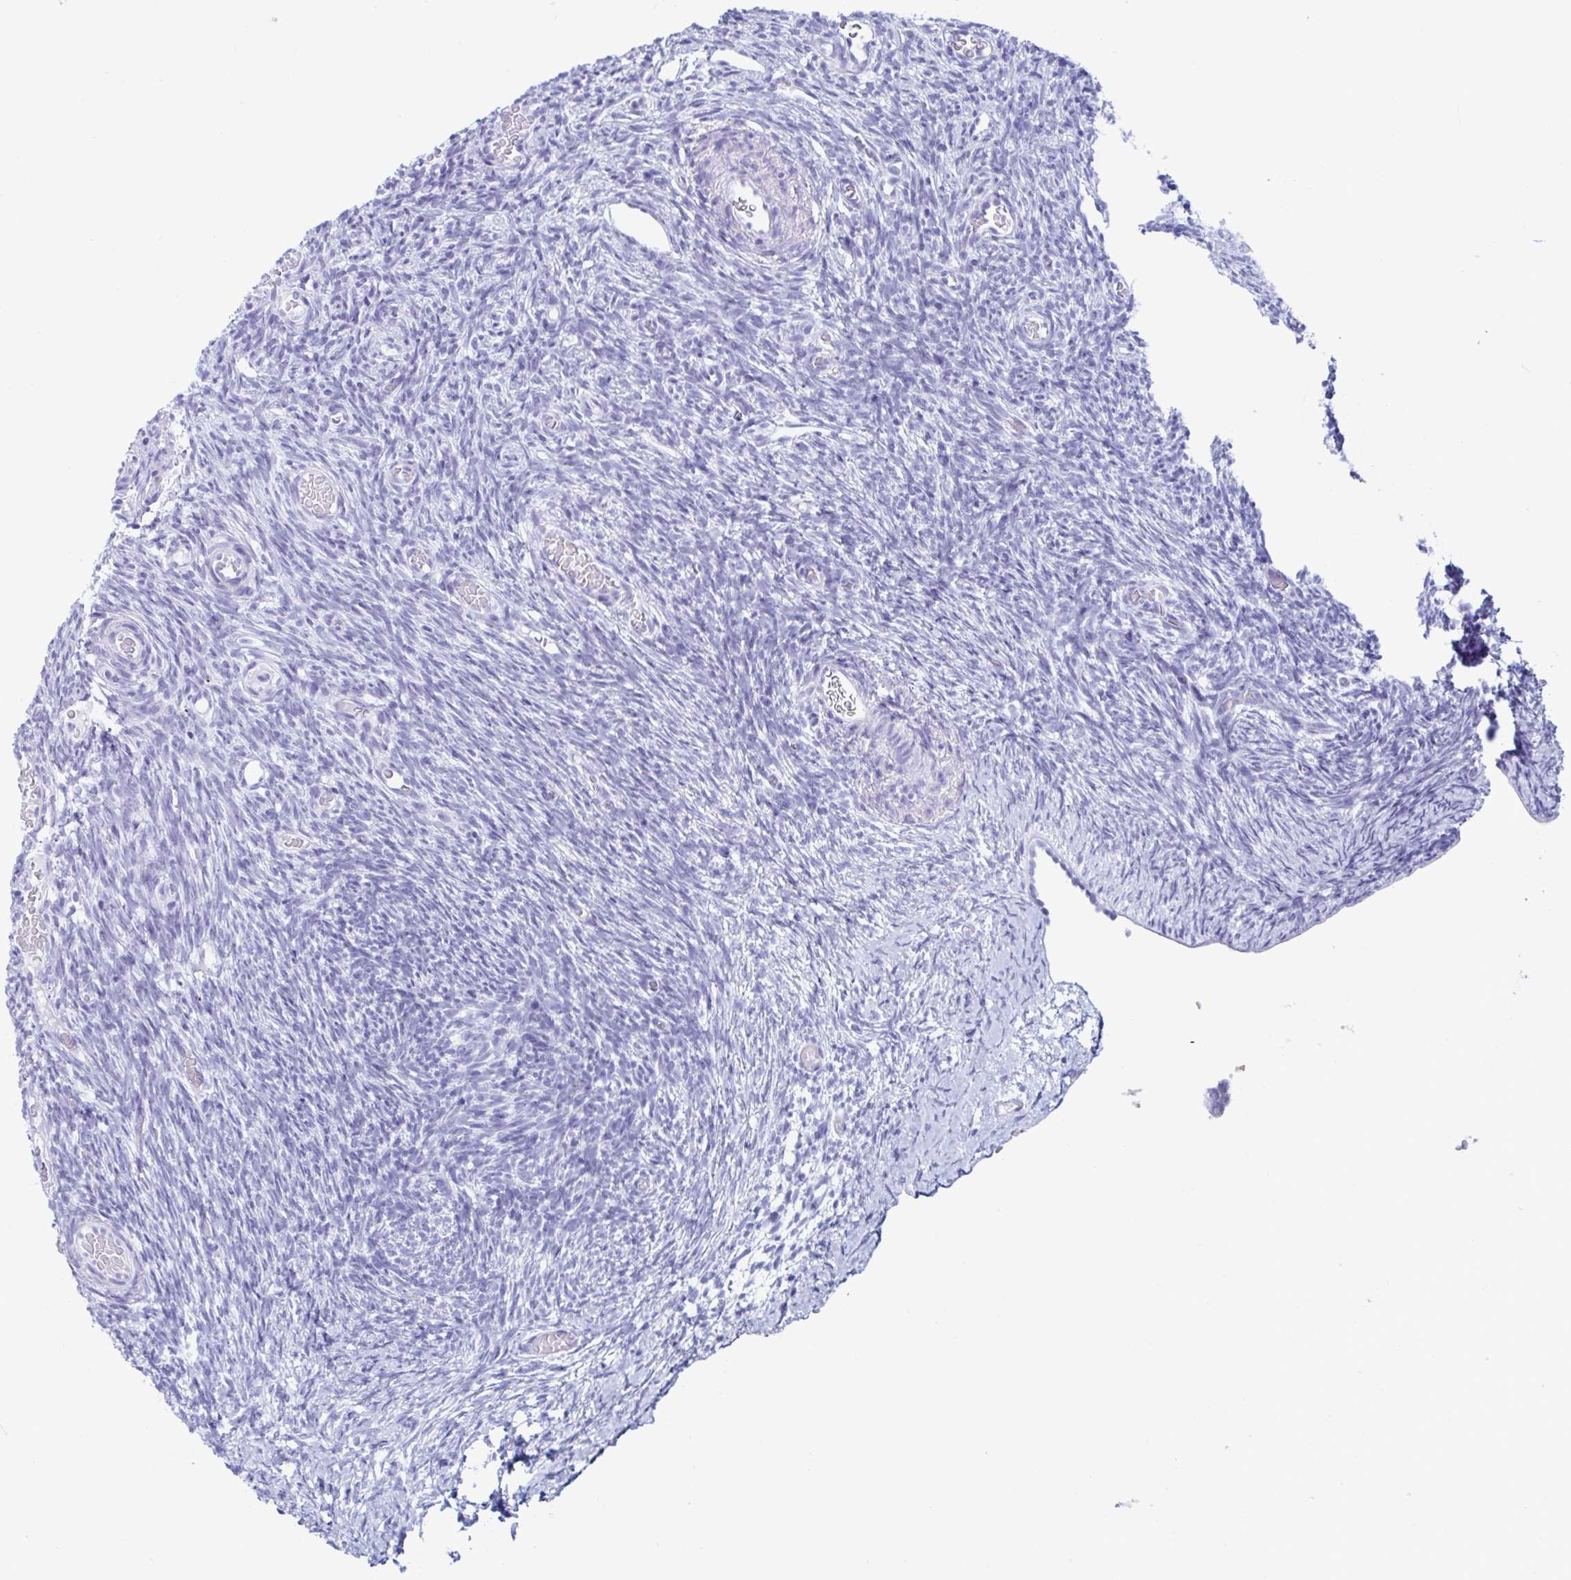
{"staining": {"intensity": "negative", "quantity": "none", "location": "none"}, "tissue": "ovary", "cell_type": "Ovarian stroma cells", "image_type": "normal", "snomed": [{"axis": "morphology", "description": "Normal tissue, NOS"}, {"axis": "topography", "description": "Ovary"}], "caption": "IHC of normal human ovary demonstrates no positivity in ovarian stroma cells. (Brightfield microscopy of DAB (3,3'-diaminobenzidine) immunohistochemistry (IHC) at high magnification).", "gene": "GKN2", "patient": {"sex": "female", "age": 39}}